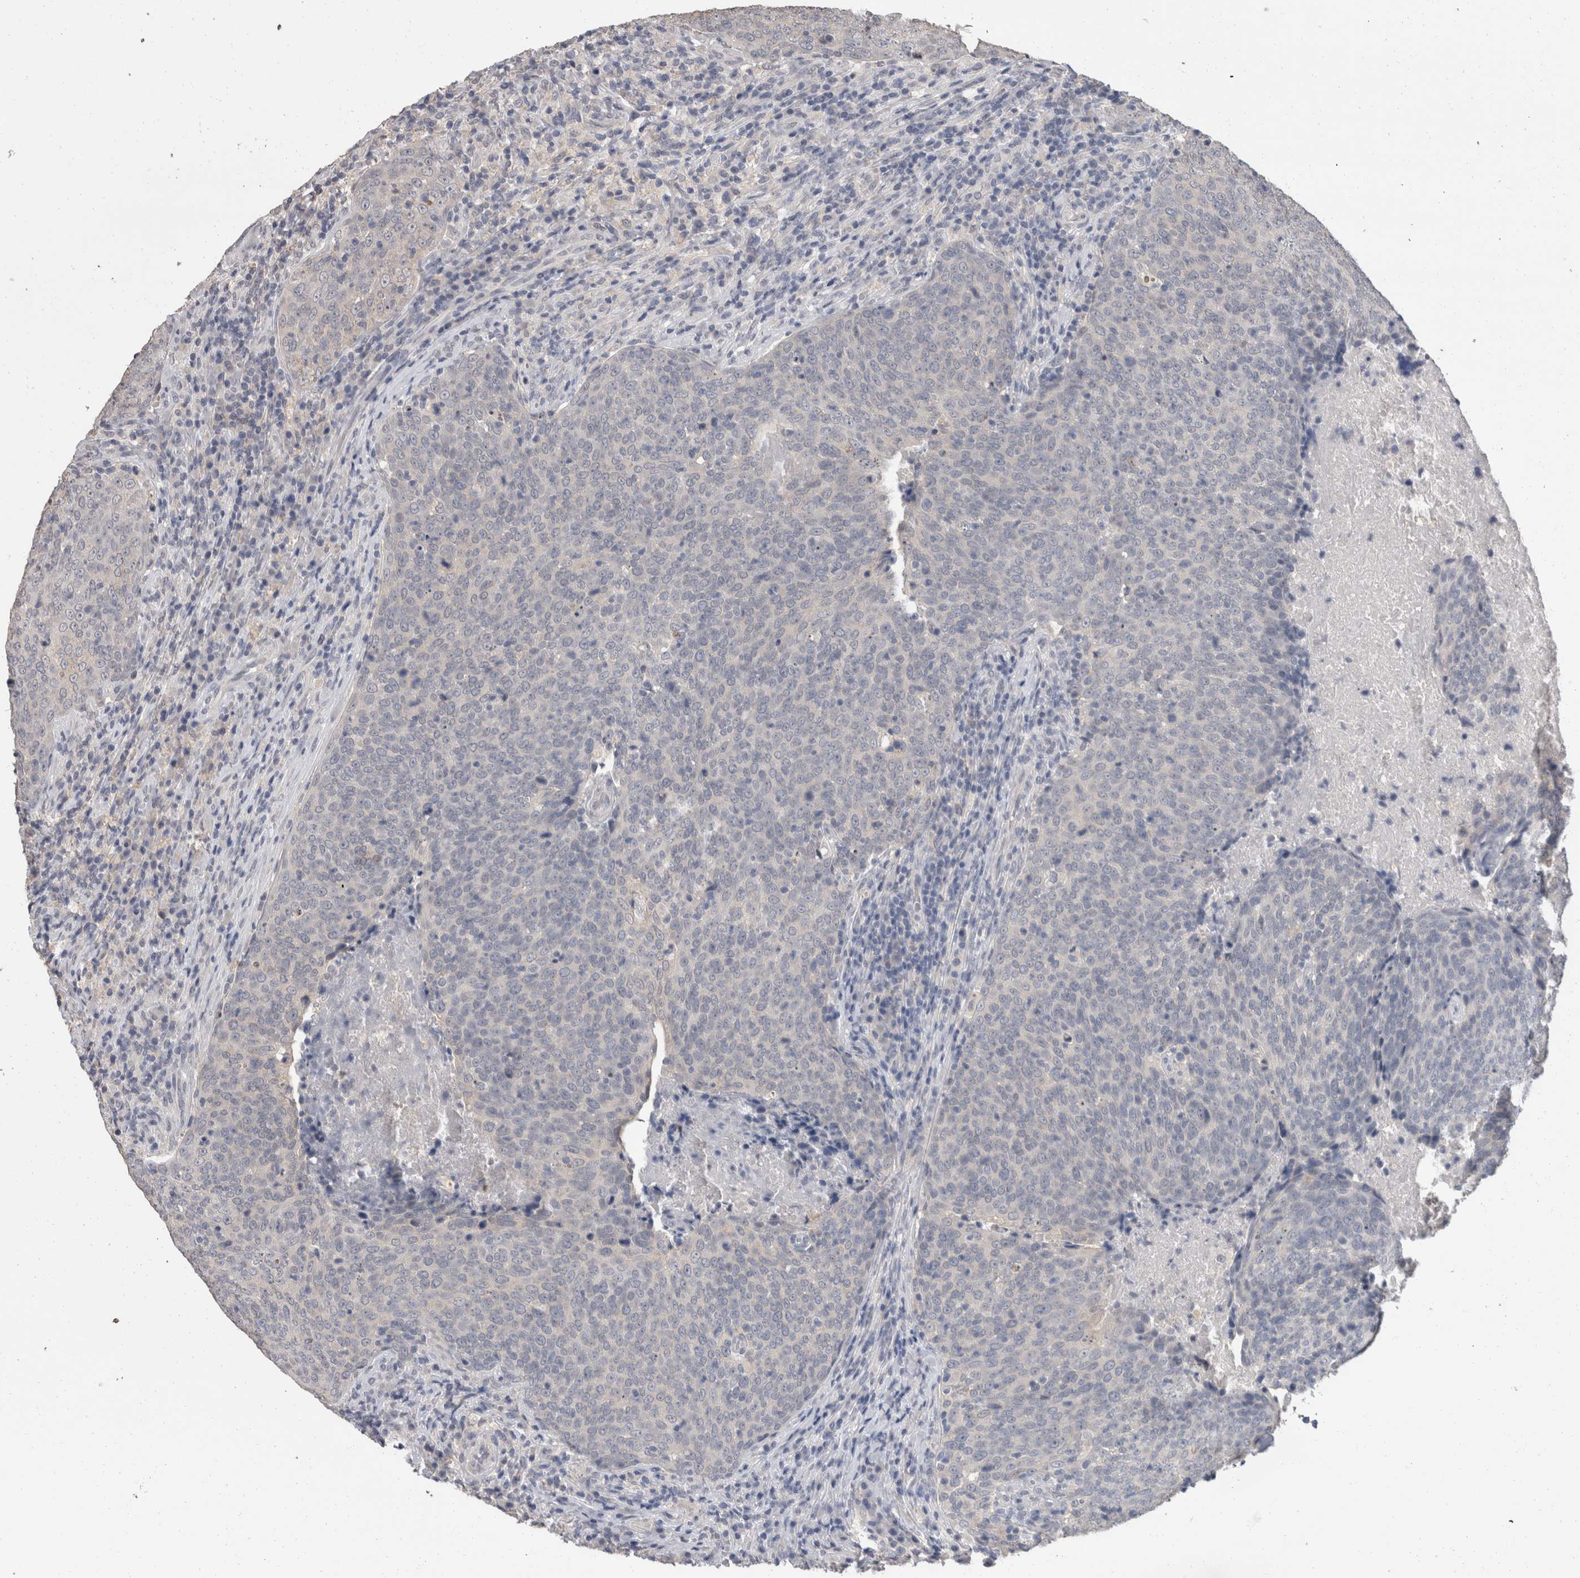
{"staining": {"intensity": "negative", "quantity": "none", "location": "none"}, "tissue": "head and neck cancer", "cell_type": "Tumor cells", "image_type": "cancer", "snomed": [{"axis": "morphology", "description": "Squamous cell carcinoma, NOS"}, {"axis": "morphology", "description": "Squamous cell carcinoma, metastatic, NOS"}, {"axis": "topography", "description": "Lymph node"}, {"axis": "topography", "description": "Head-Neck"}], "caption": "A photomicrograph of metastatic squamous cell carcinoma (head and neck) stained for a protein shows no brown staining in tumor cells.", "gene": "FHOD3", "patient": {"sex": "male", "age": 62}}